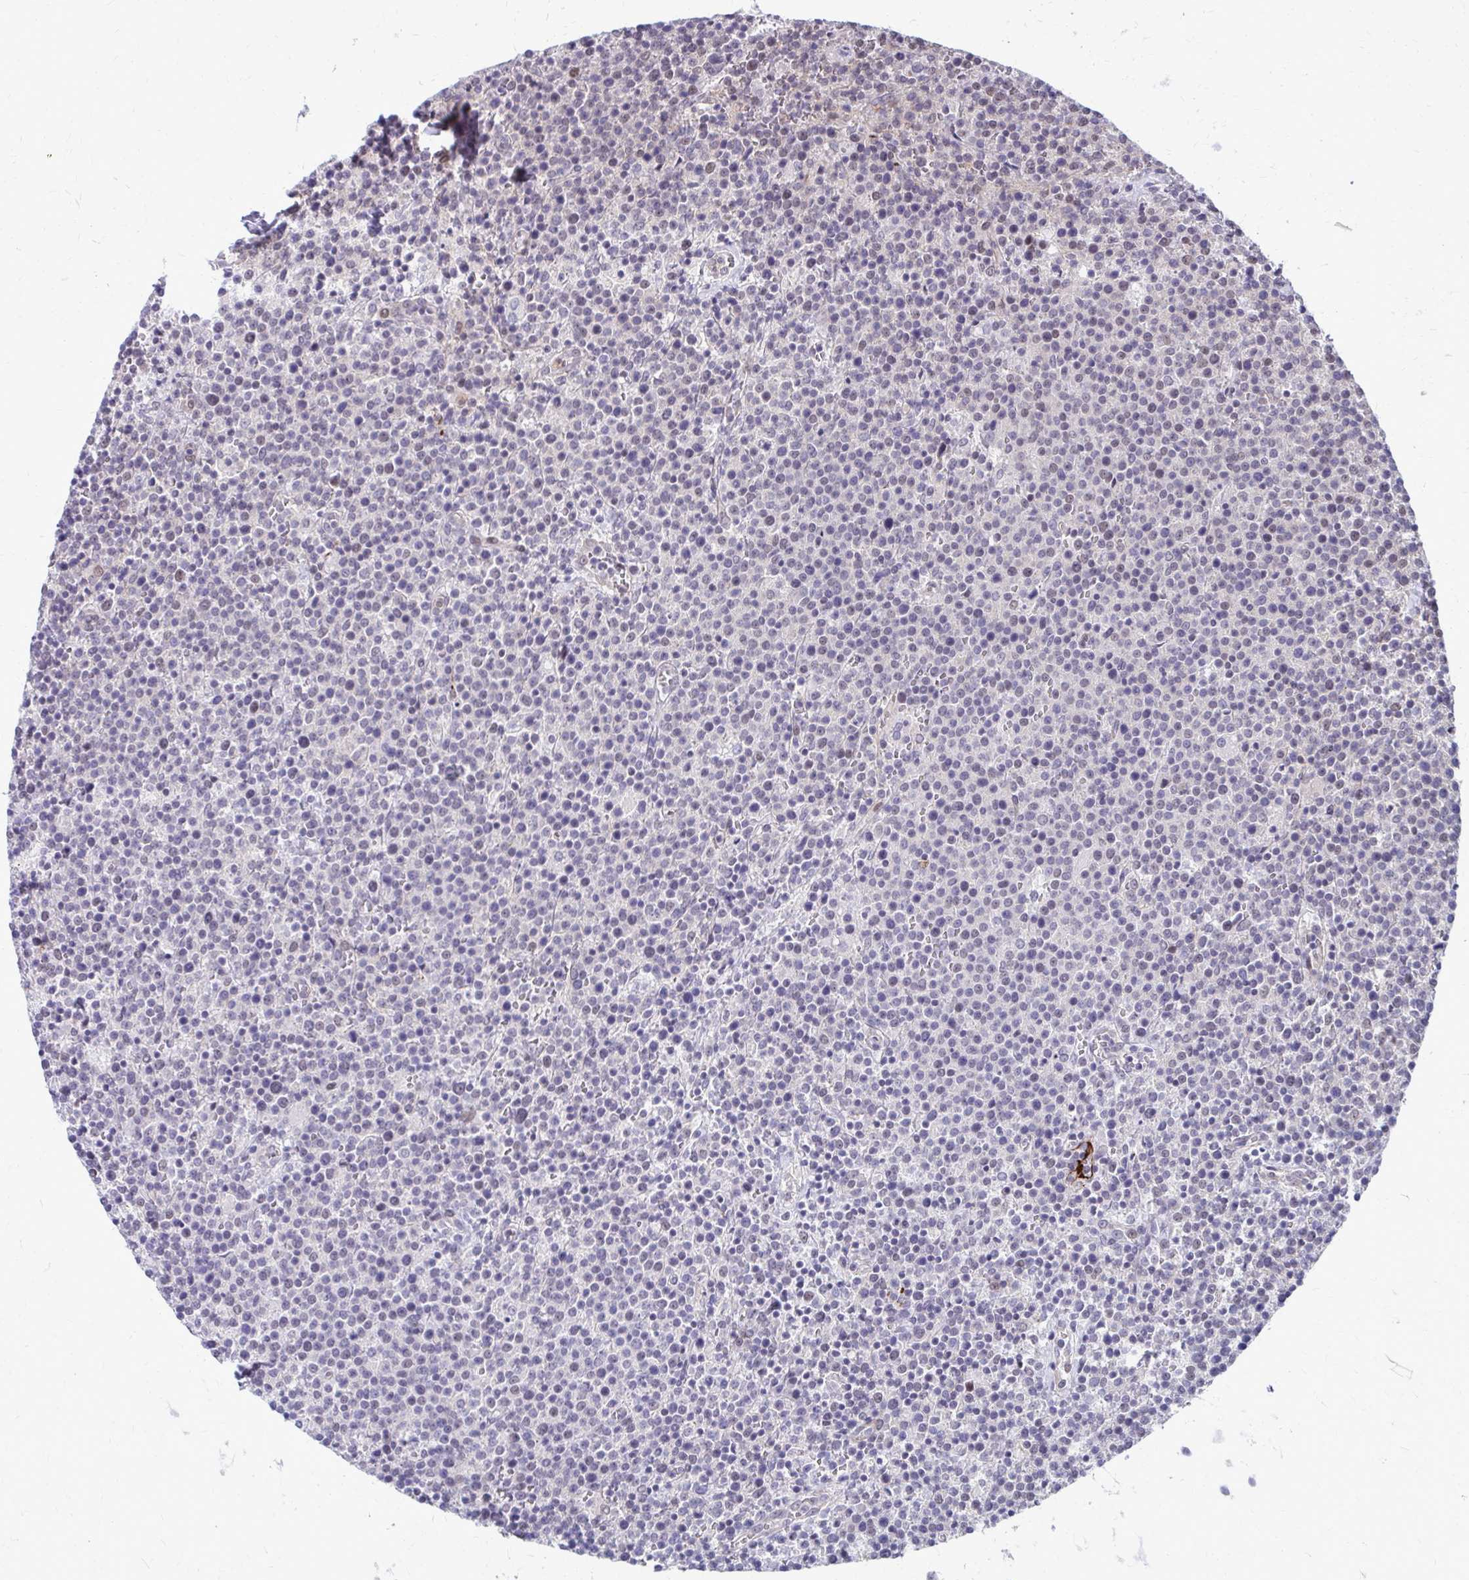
{"staining": {"intensity": "weak", "quantity": "<25%", "location": "nuclear"}, "tissue": "lymphoma", "cell_type": "Tumor cells", "image_type": "cancer", "snomed": [{"axis": "morphology", "description": "Malignant lymphoma, non-Hodgkin's type, High grade"}, {"axis": "topography", "description": "Lymph node"}], "caption": "Human malignant lymphoma, non-Hodgkin's type (high-grade) stained for a protein using IHC displays no staining in tumor cells.", "gene": "ANKRD30B", "patient": {"sex": "male", "age": 61}}